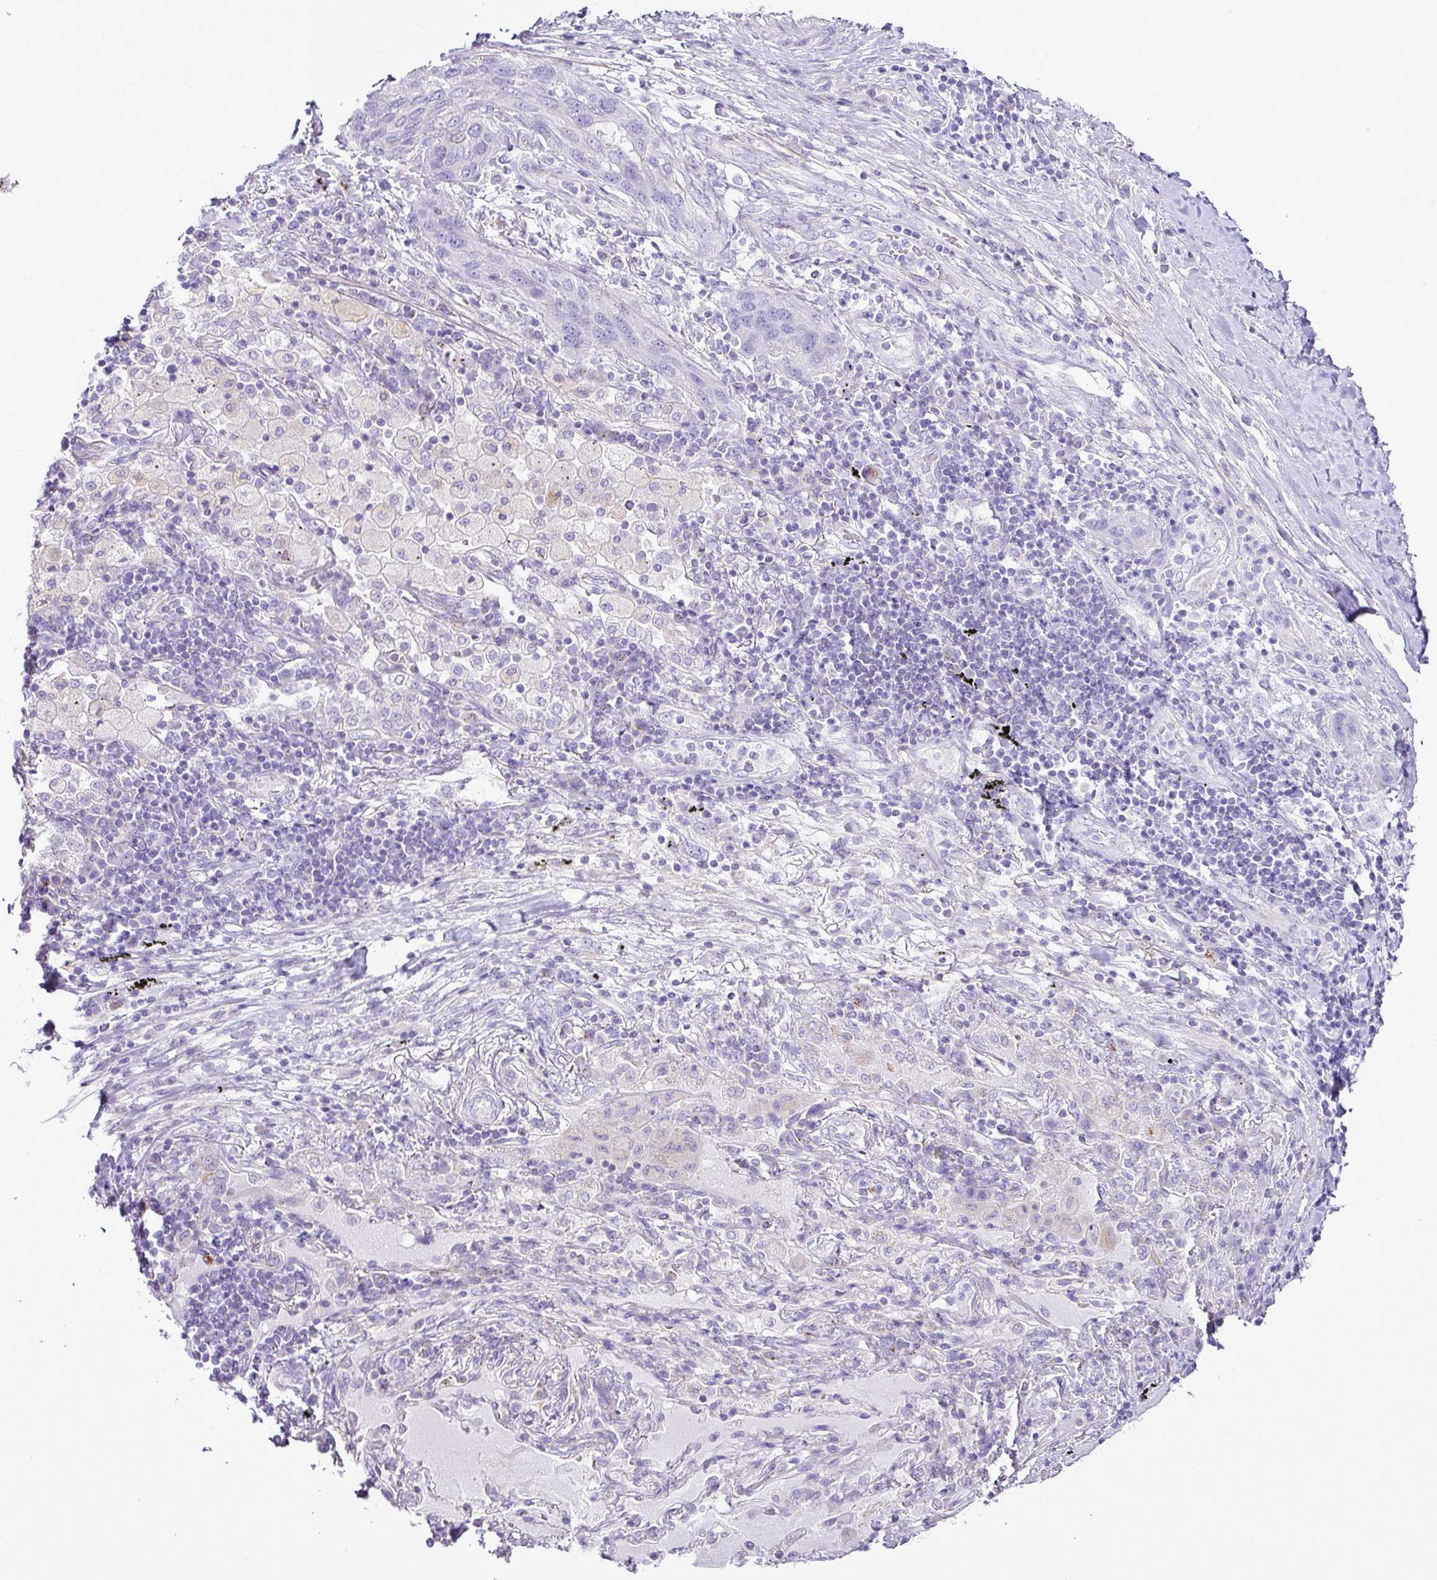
{"staining": {"intensity": "negative", "quantity": "none", "location": "none"}, "tissue": "lung cancer", "cell_type": "Tumor cells", "image_type": "cancer", "snomed": [{"axis": "morphology", "description": "Squamous cell carcinoma, NOS"}, {"axis": "topography", "description": "Lung"}], "caption": "Micrograph shows no protein expression in tumor cells of squamous cell carcinoma (lung) tissue.", "gene": "PGAP4", "patient": {"sex": "female", "age": 70}}